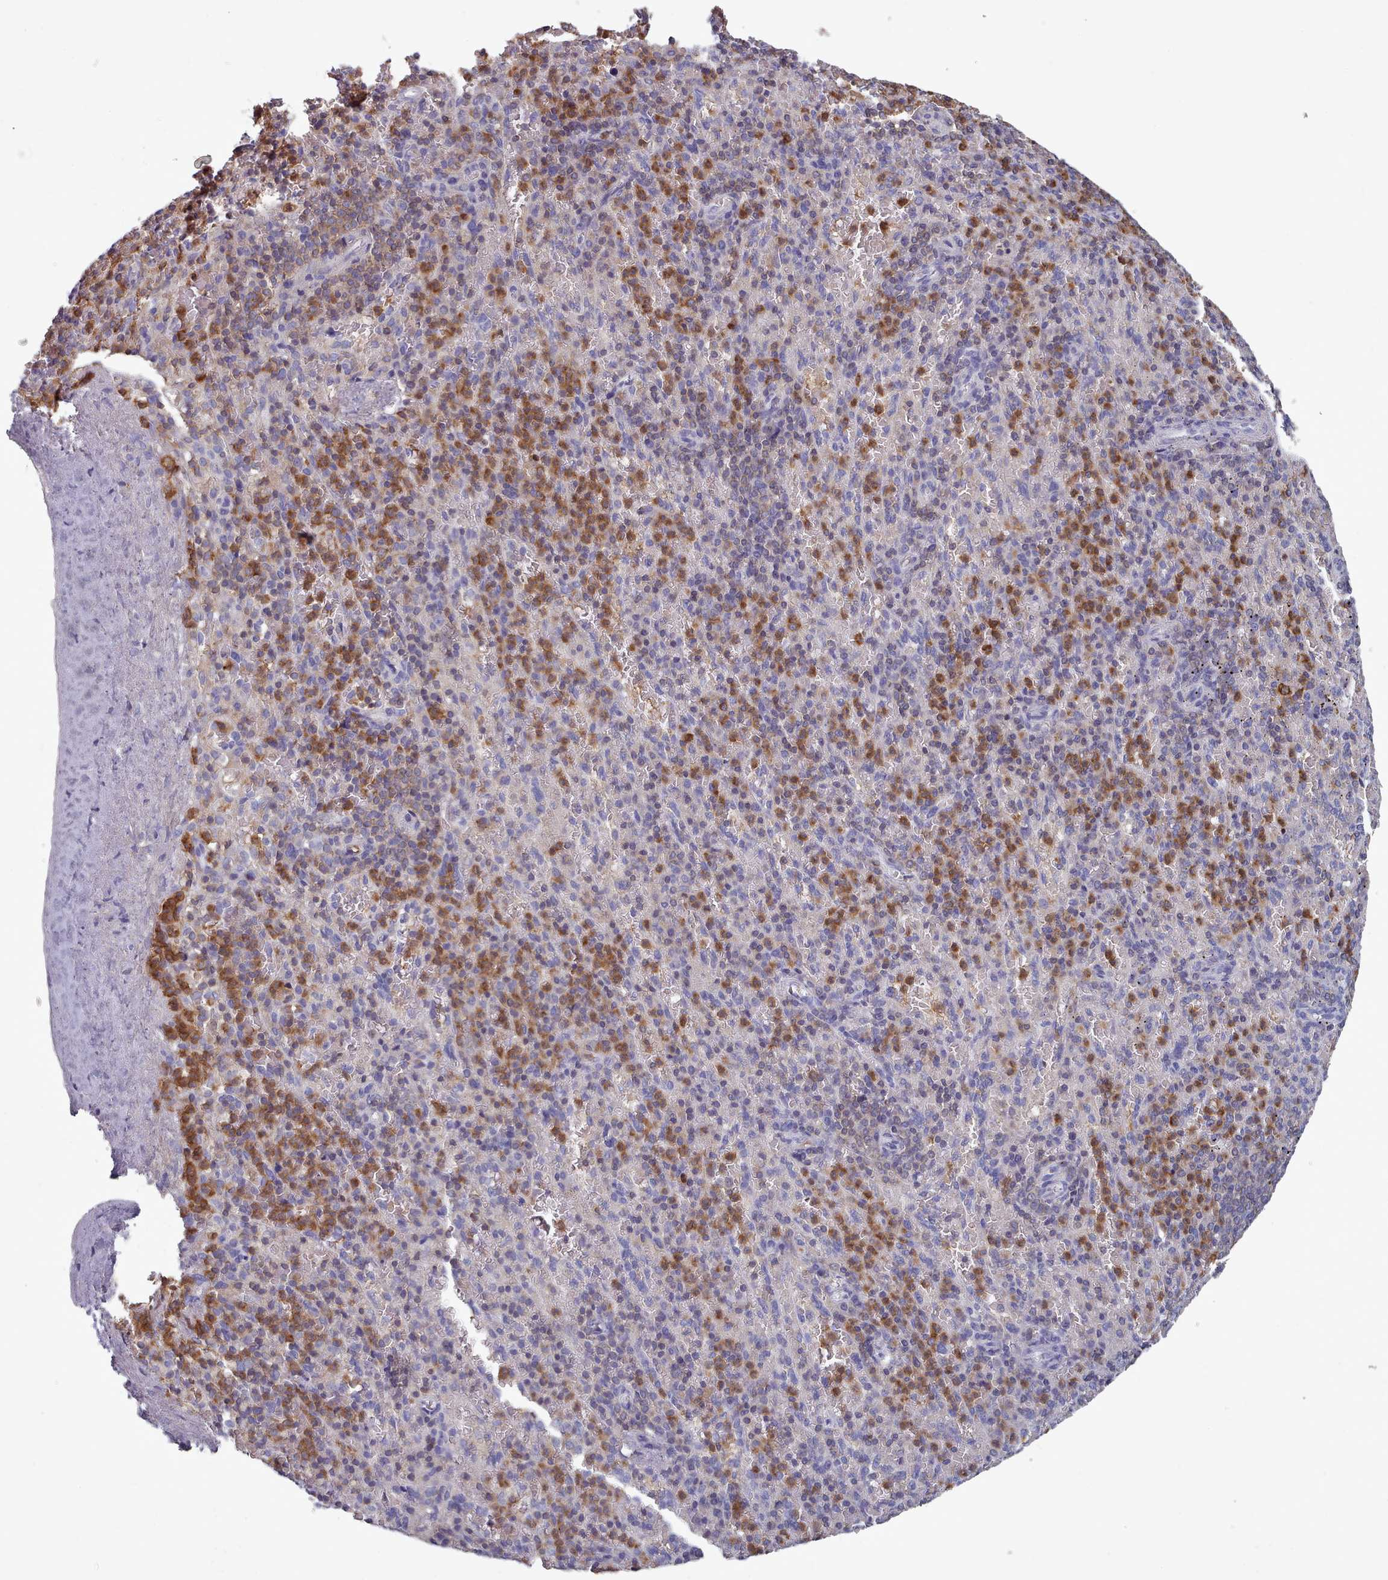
{"staining": {"intensity": "moderate", "quantity": "25%-75%", "location": "cytoplasmic/membranous"}, "tissue": "spleen", "cell_type": "Cells in red pulp", "image_type": "normal", "snomed": [{"axis": "morphology", "description": "Normal tissue, NOS"}, {"axis": "topography", "description": "Spleen"}], "caption": "Moderate cytoplasmic/membranous protein positivity is seen in about 25%-75% of cells in red pulp in spleen. (DAB (3,3'-diaminobenzidine) IHC with brightfield microscopy, high magnification).", "gene": "RAC1", "patient": {"sex": "female", "age": 74}}